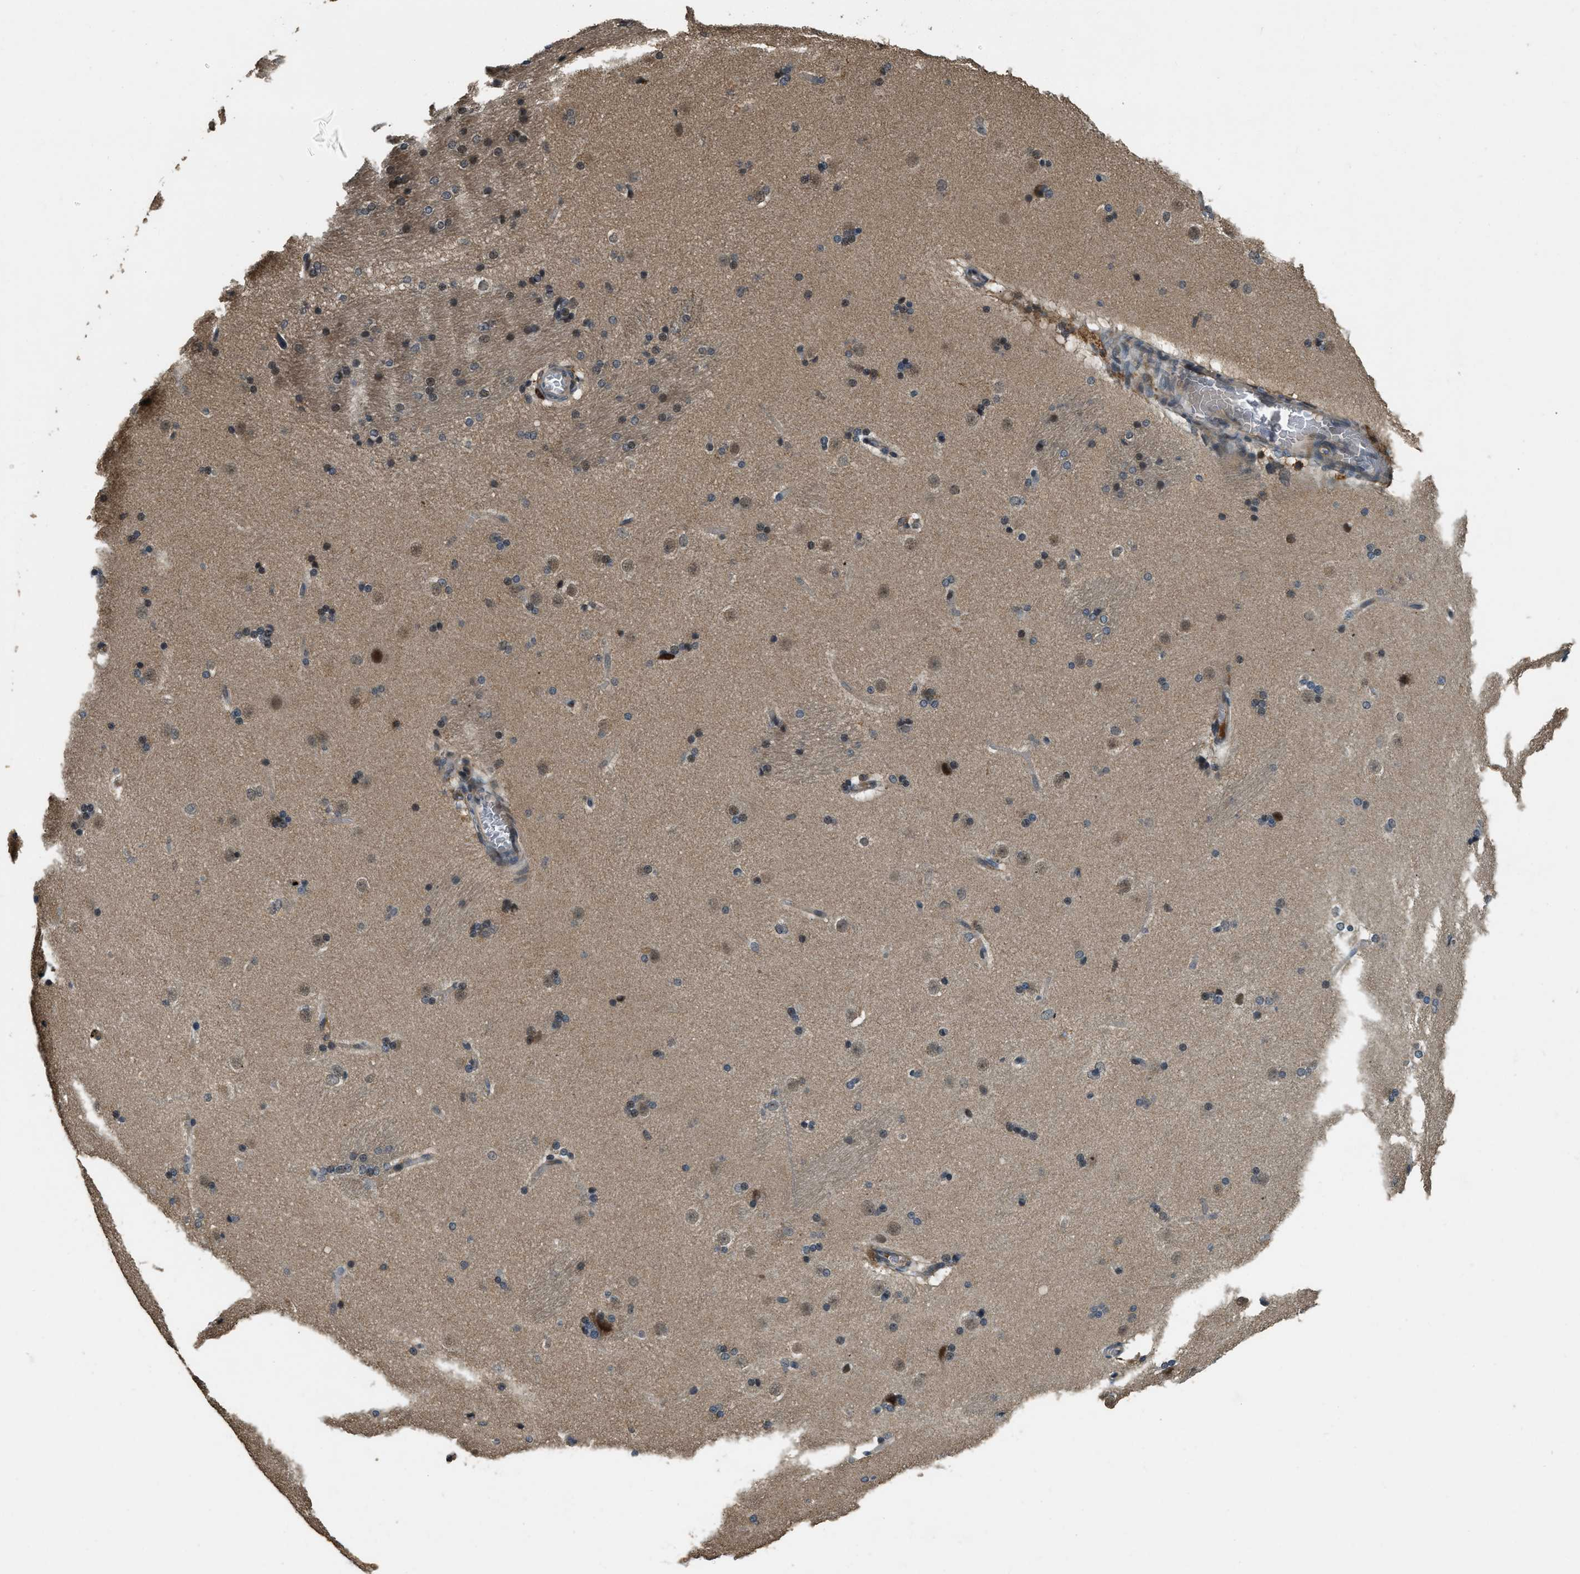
{"staining": {"intensity": "weak", "quantity": "<25%", "location": "nuclear"}, "tissue": "caudate", "cell_type": "Glial cells", "image_type": "normal", "snomed": [{"axis": "morphology", "description": "Normal tissue, NOS"}, {"axis": "topography", "description": "Lateral ventricle wall"}], "caption": "Immunohistochemical staining of benign human caudate demonstrates no significant staining in glial cells. (Brightfield microscopy of DAB (3,3'-diaminobenzidine) immunohistochemistry (IHC) at high magnification).", "gene": "RNF141", "patient": {"sex": "female", "age": 19}}